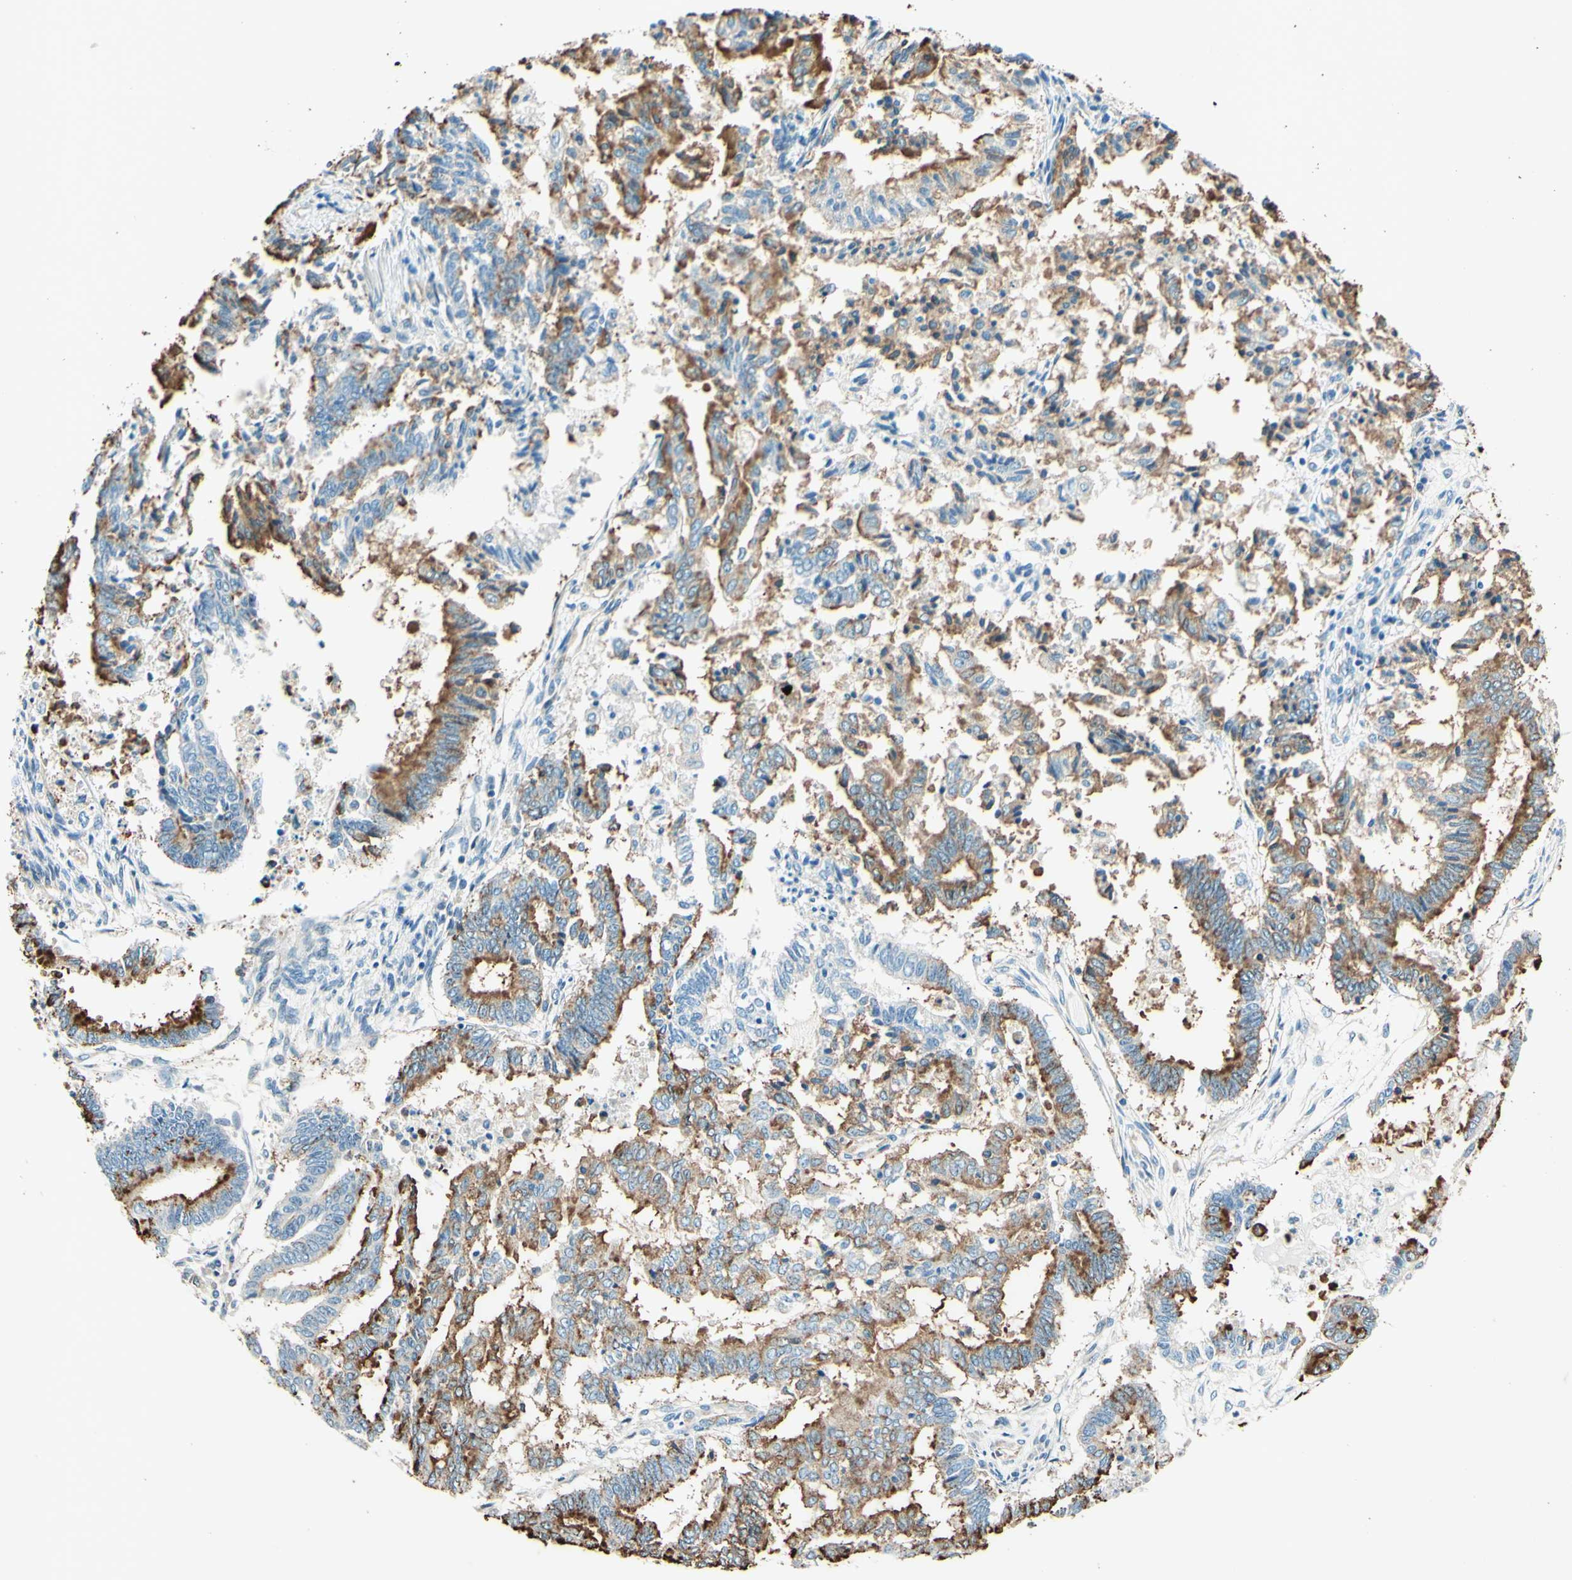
{"staining": {"intensity": "moderate", "quantity": ">75%", "location": "cytoplasmic/membranous"}, "tissue": "endometrial cancer", "cell_type": "Tumor cells", "image_type": "cancer", "snomed": [{"axis": "morphology", "description": "Necrosis, NOS"}, {"axis": "morphology", "description": "Adenocarcinoma, NOS"}, {"axis": "topography", "description": "Endometrium"}], "caption": "Tumor cells demonstrate medium levels of moderate cytoplasmic/membranous expression in approximately >75% of cells in adenocarcinoma (endometrial).", "gene": "TAOK2", "patient": {"sex": "female", "age": 79}}